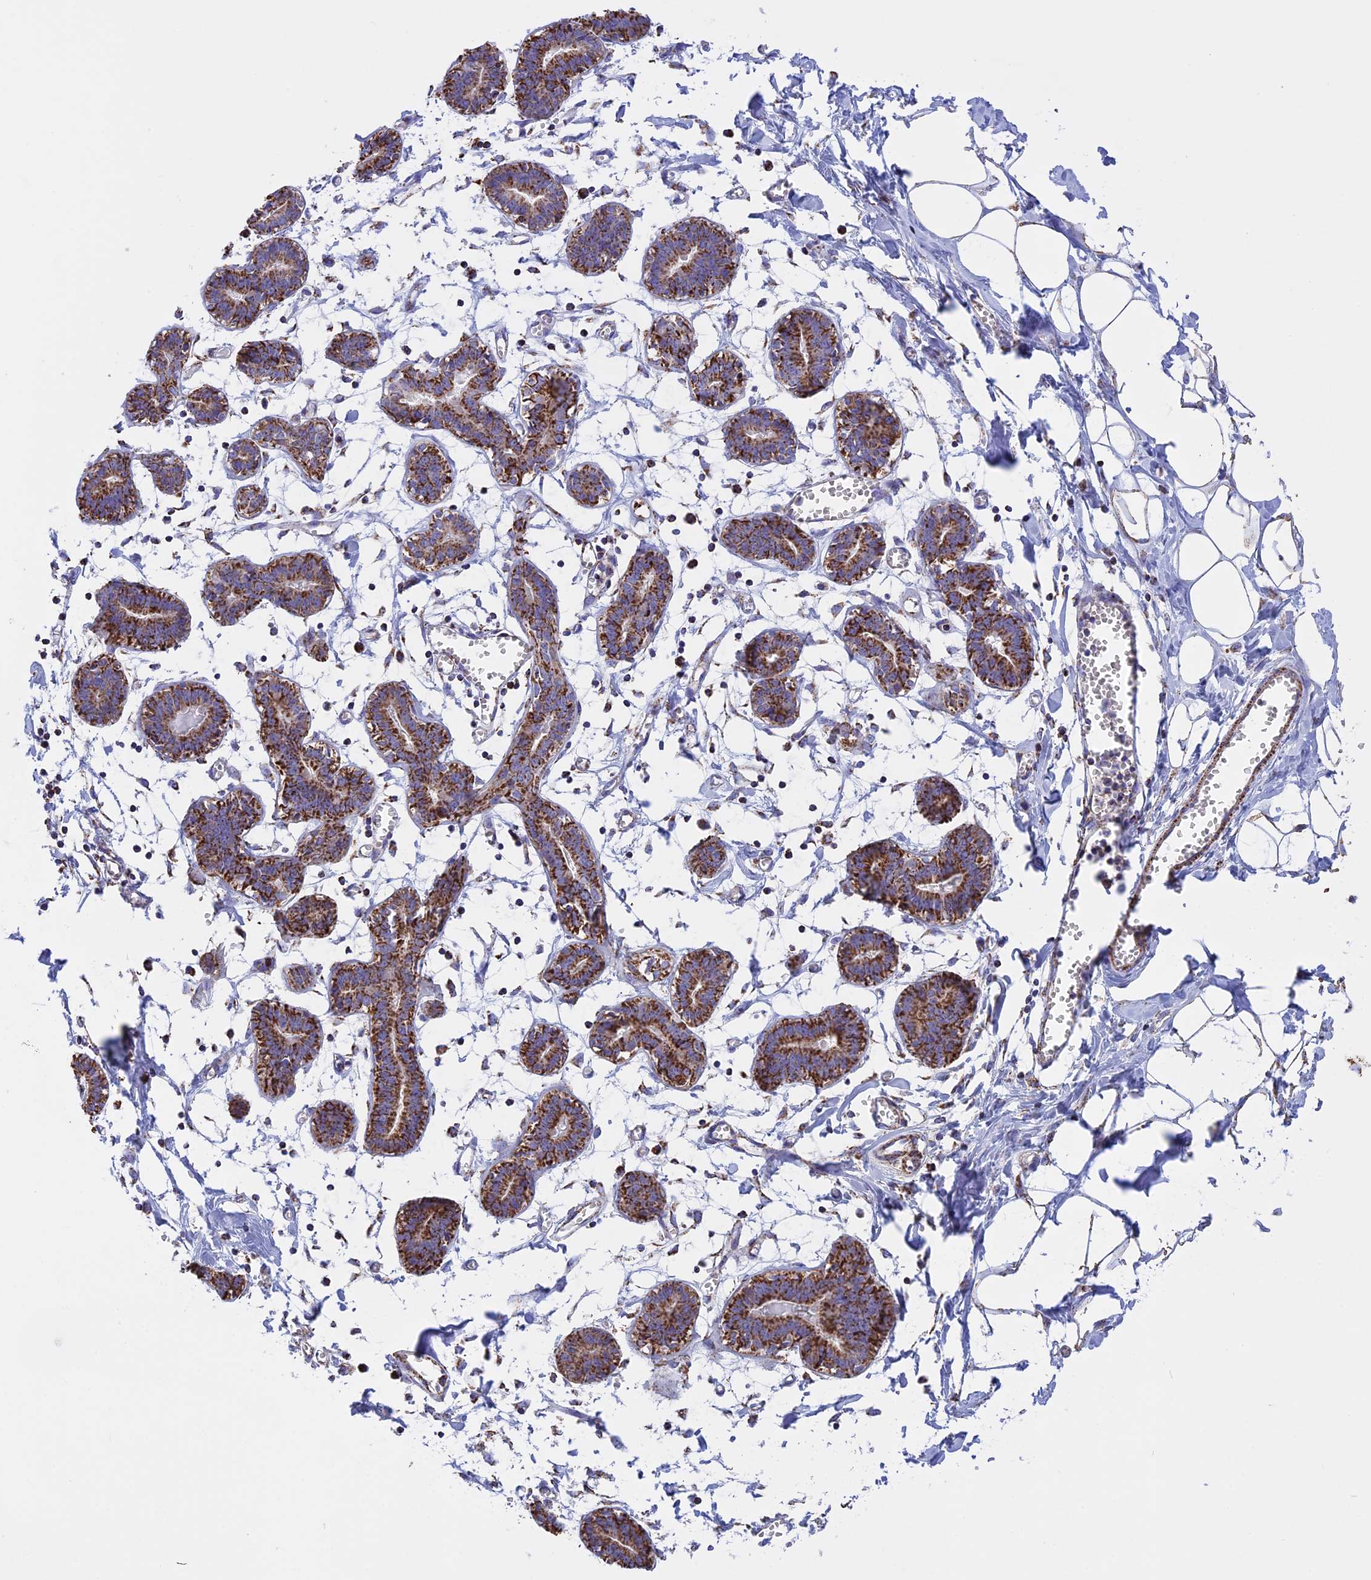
{"staining": {"intensity": "moderate", "quantity": "<25%", "location": "cytoplasmic/membranous"}, "tissue": "breast", "cell_type": "Adipocytes", "image_type": "normal", "snomed": [{"axis": "morphology", "description": "Normal tissue, NOS"}, {"axis": "topography", "description": "Breast"}], "caption": "Breast stained for a protein exhibits moderate cytoplasmic/membranous positivity in adipocytes. (DAB IHC with brightfield microscopy, high magnification).", "gene": "KCNG1", "patient": {"sex": "female", "age": 27}}